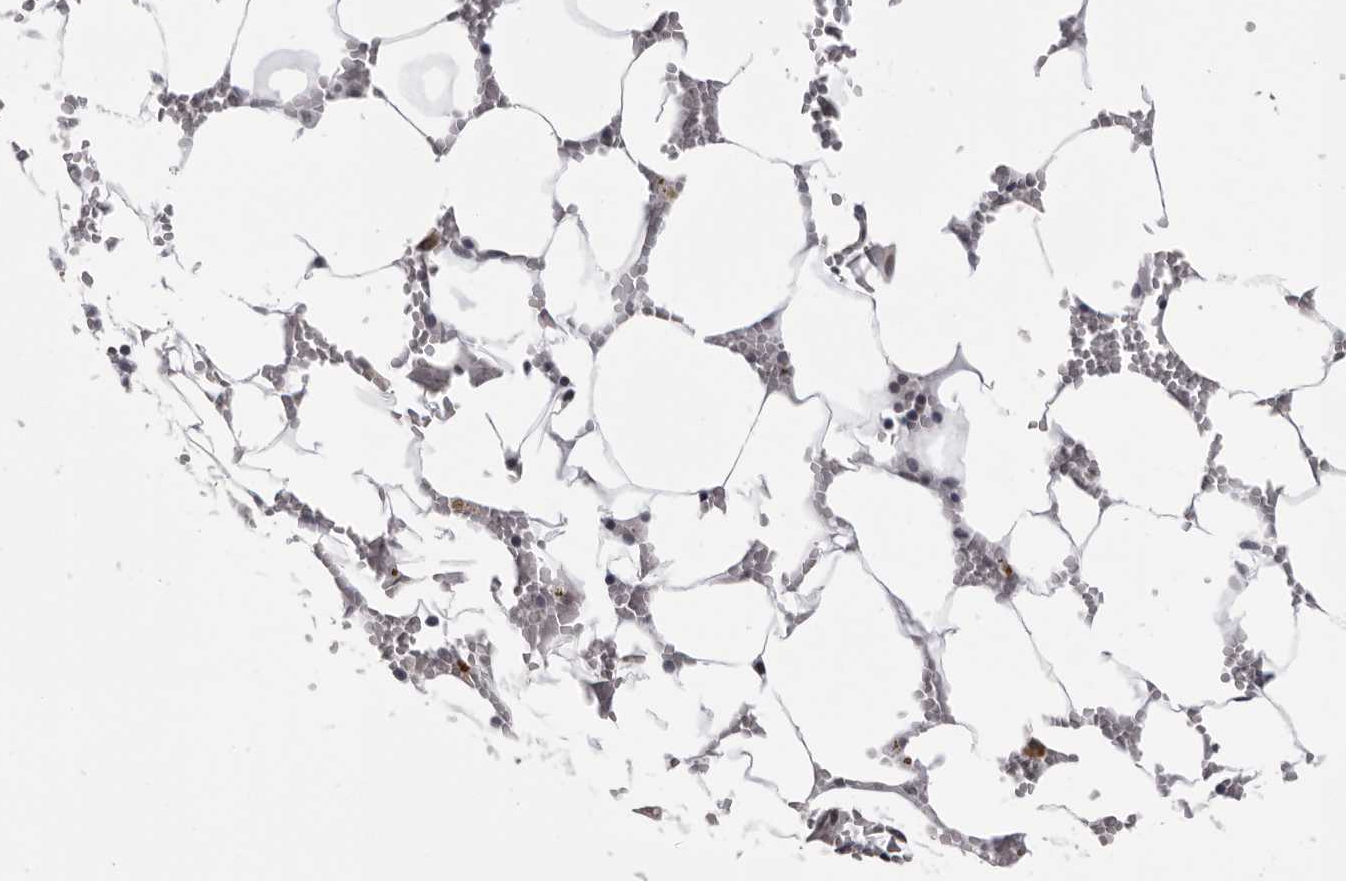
{"staining": {"intensity": "moderate", "quantity": "<25%", "location": "cytoplasmic/membranous"}, "tissue": "bone marrow", "cell_type": "Hematopoietic cells", "image_type": "normal", "snomed": [{"axis": "morphology", "description": "Normal tissue, NOS"}, {"axis": "topography", "description": "Bone marrow"}], "caption": "Hematopoietic cells display moderate cytoplasmic/membranous positivity in about <25% of cells in benign bone marrow. The protein of interest is stained brown, and the nuclei are stained in blue (DAB (3,3'-diaminobenzidine) IHC with brightfield microscopy, high magnification).", "gene": "GCSAML", "patient": {"sex": "male", "age": 70}}